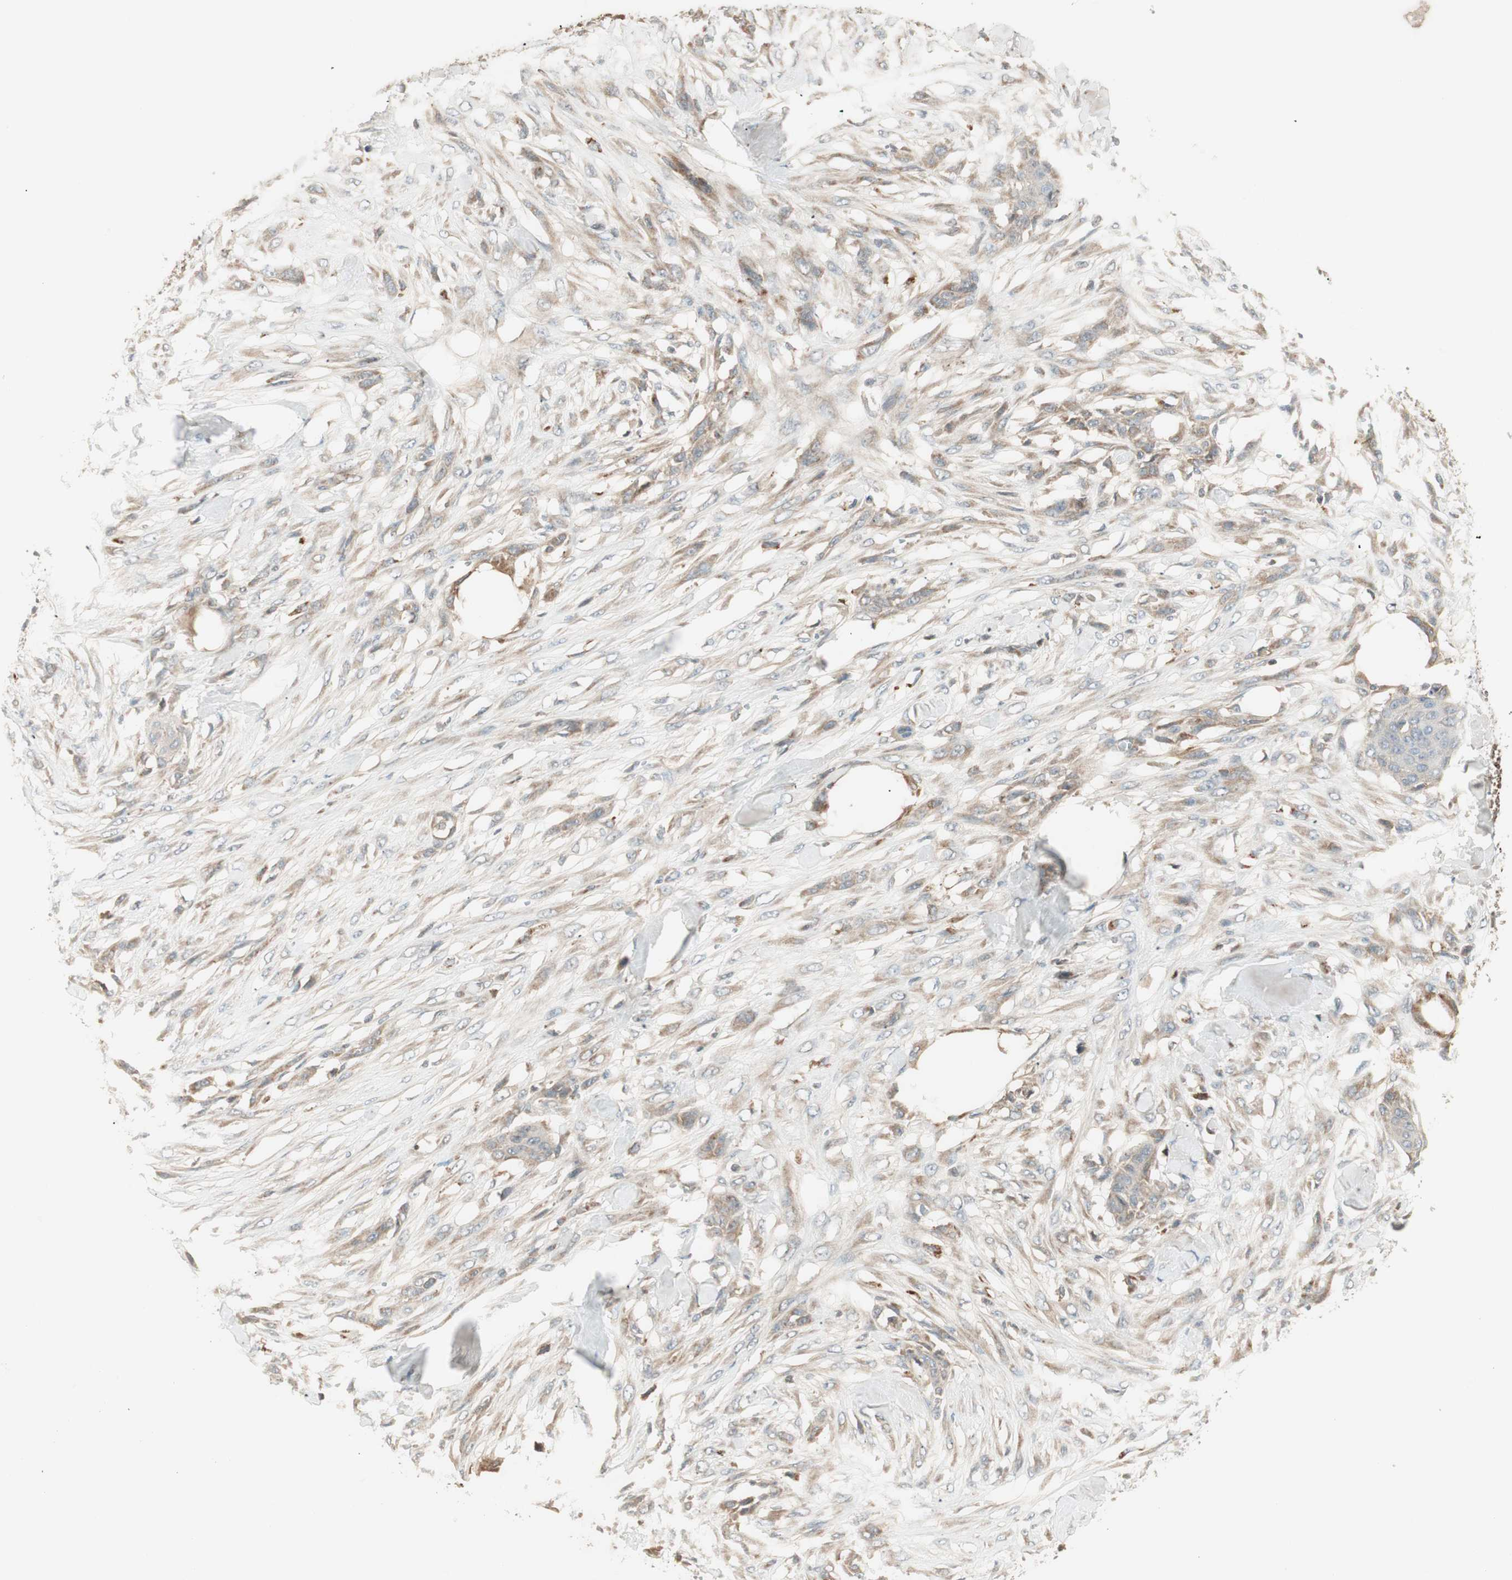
{"staining": {"intensity": "weak", "quantity": ">75%", "location": "cytoplasmic/membranous"}, "tissue": "skin cancer", "cell_type": "Tumor cells", "image_type": "cancer", "snomed": [{"axis": "morphology", "description": "Squamous cell carcinoma, NOS"}, {"axis": "topography", "description": "Skin"}], "caption": "This image shows skin cancer stained with immunohistochemistry to label a protein in brown. The cytoplasmic/membranous of tumor cells show weak positivity for the protein. Nuclei are counter-stained blue.", "gene": "SFRP1", "patient": {"sex": "female", "age": 59}}